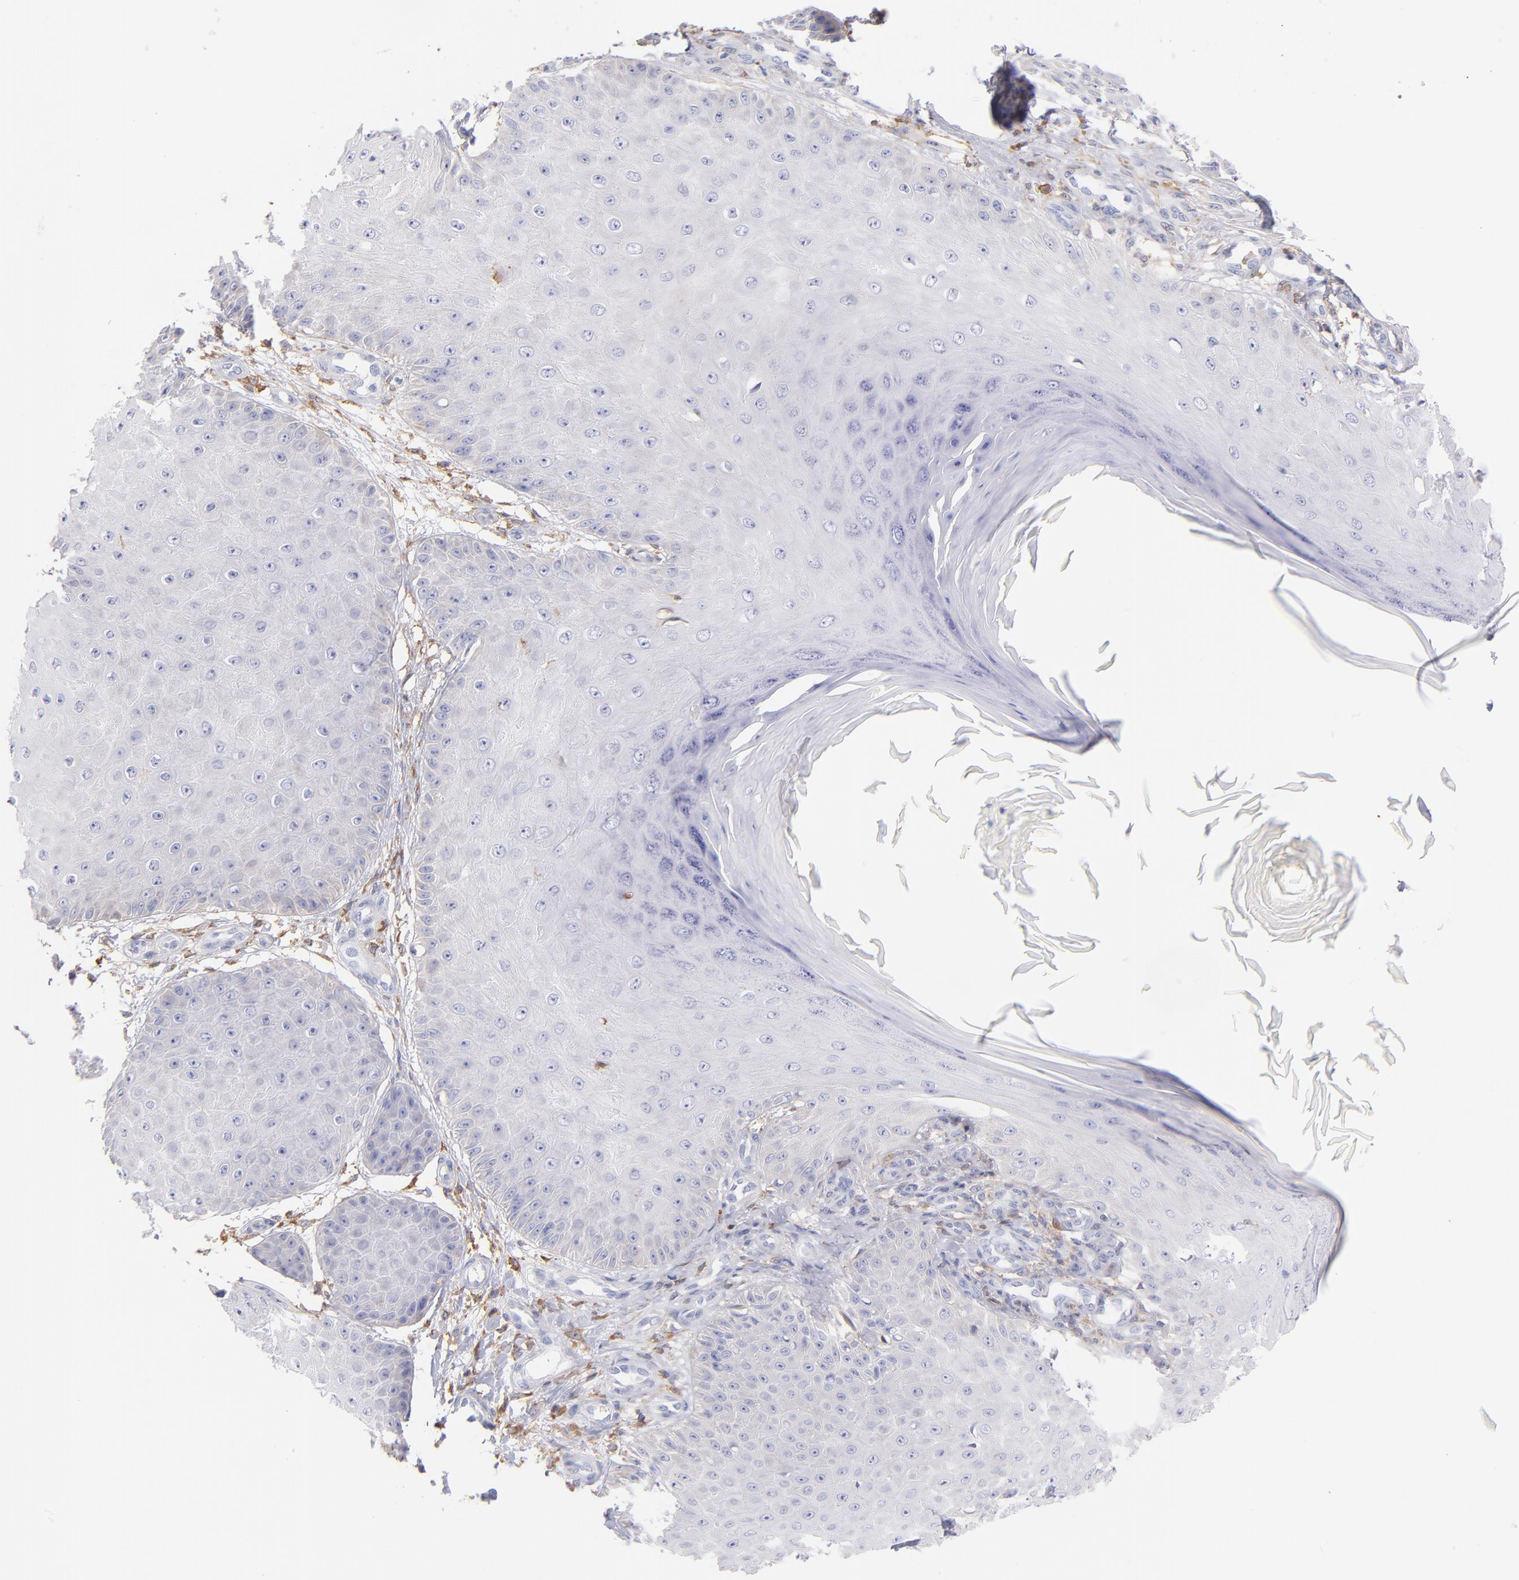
{"staining": {"intensity": "negative", "quantity": "none", "location": "none"}, "tissue": "skin cancer", "cell_type": "Tumor cells", "image_type": "cancer", "snomed": [{"axis": "morphology", "description": "Squamous cell carcinoma, NOS"}, {"axis": "topography", "description": "Skin"}], "caption": "Protein analysis of skin cancer shows no significant expression in tumor cells.", "gene": "PRKCA", "patient": {"sex": "female", "age": 40}}